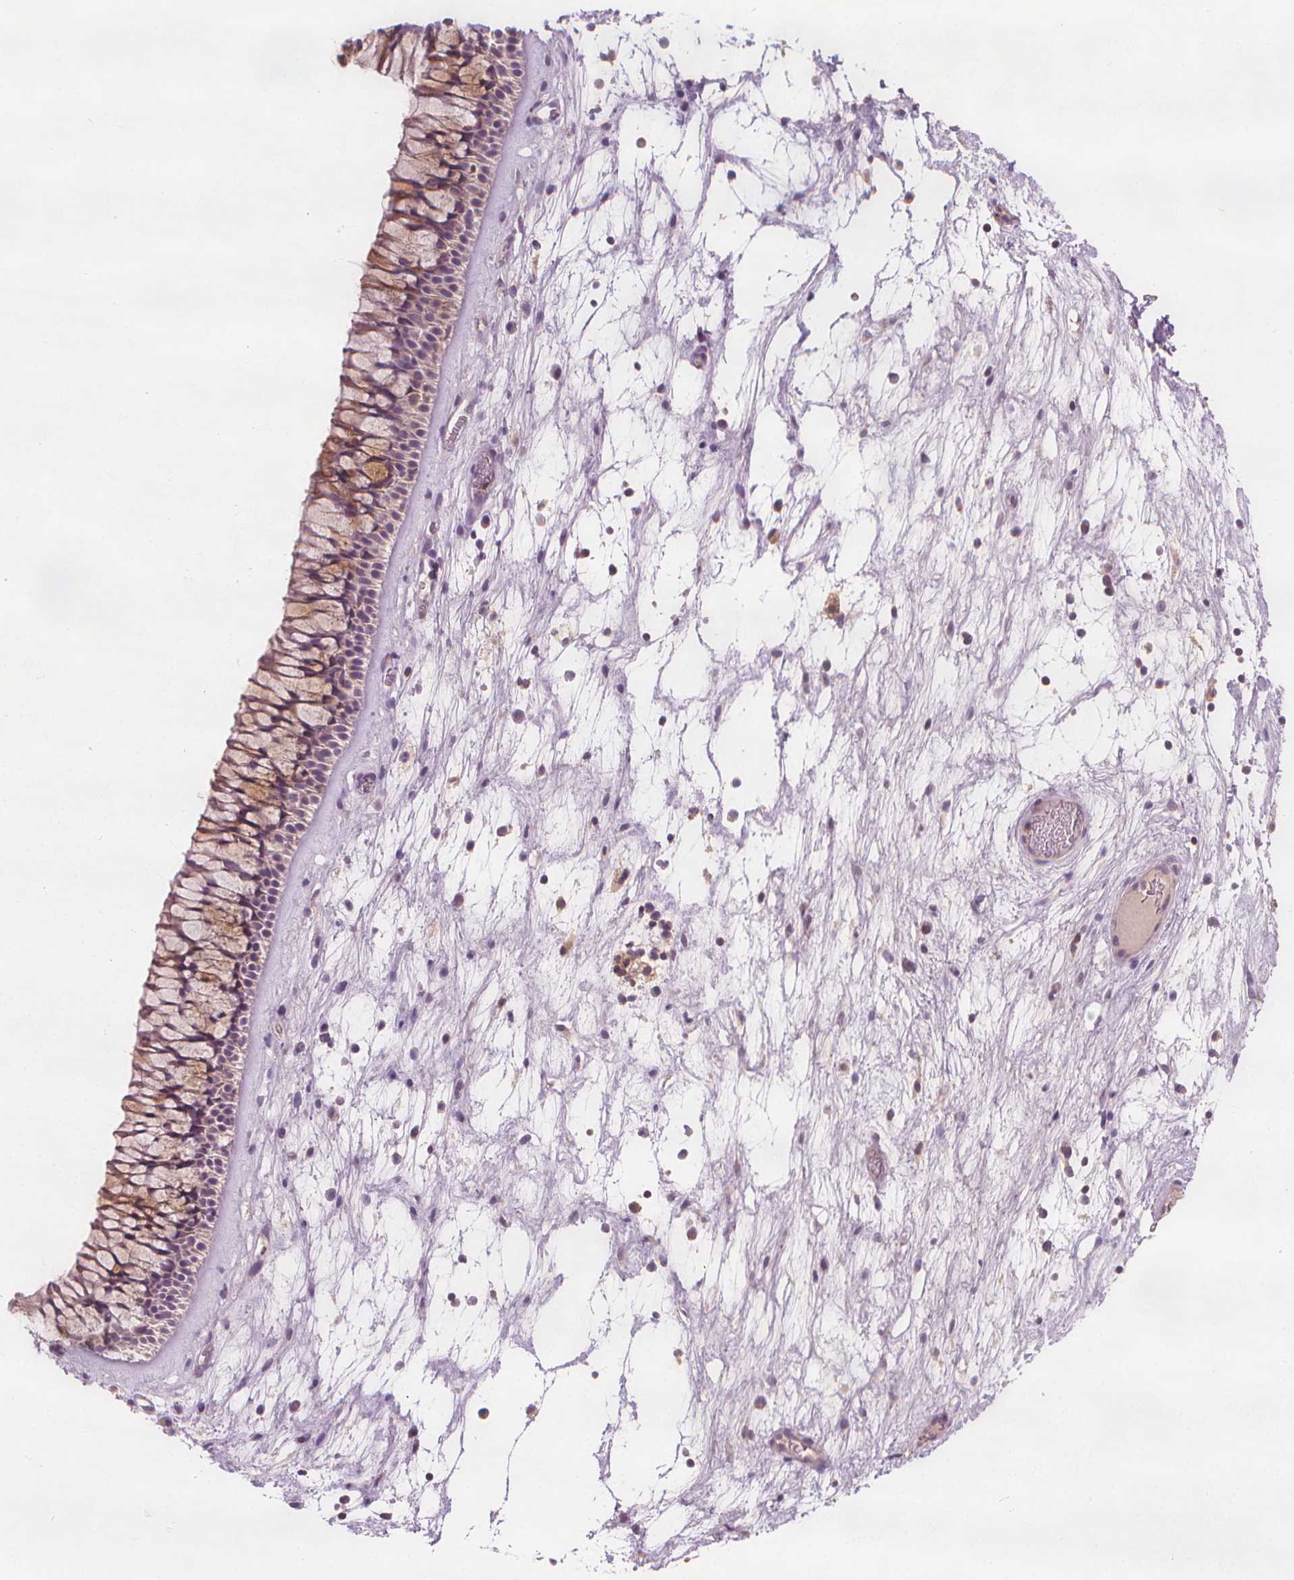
{"staining": {"intensity": "weak", "quantity": ">75%", "location": "cytoplasmic/membranous"}, "tissue": "nasopharynx", "cell_type": "Respiratory epithelial cells", "image_type": "normal", "snomed": [{"axis": "morphology", "description": "Normal tissue, NOS"}, {"axis": "topography", "description": "Nasopharynx"}], "caption": "Immunohistochemistry (IHC) micrograph of normal nasopharynx stained for a protein (brown), which exhibits low levels of weak cytoplasmic/membranous expression in about >75% of respiratory epithelial cells.", "gene": "RAB20", "patient": {"sex": "male", "age": 74}}